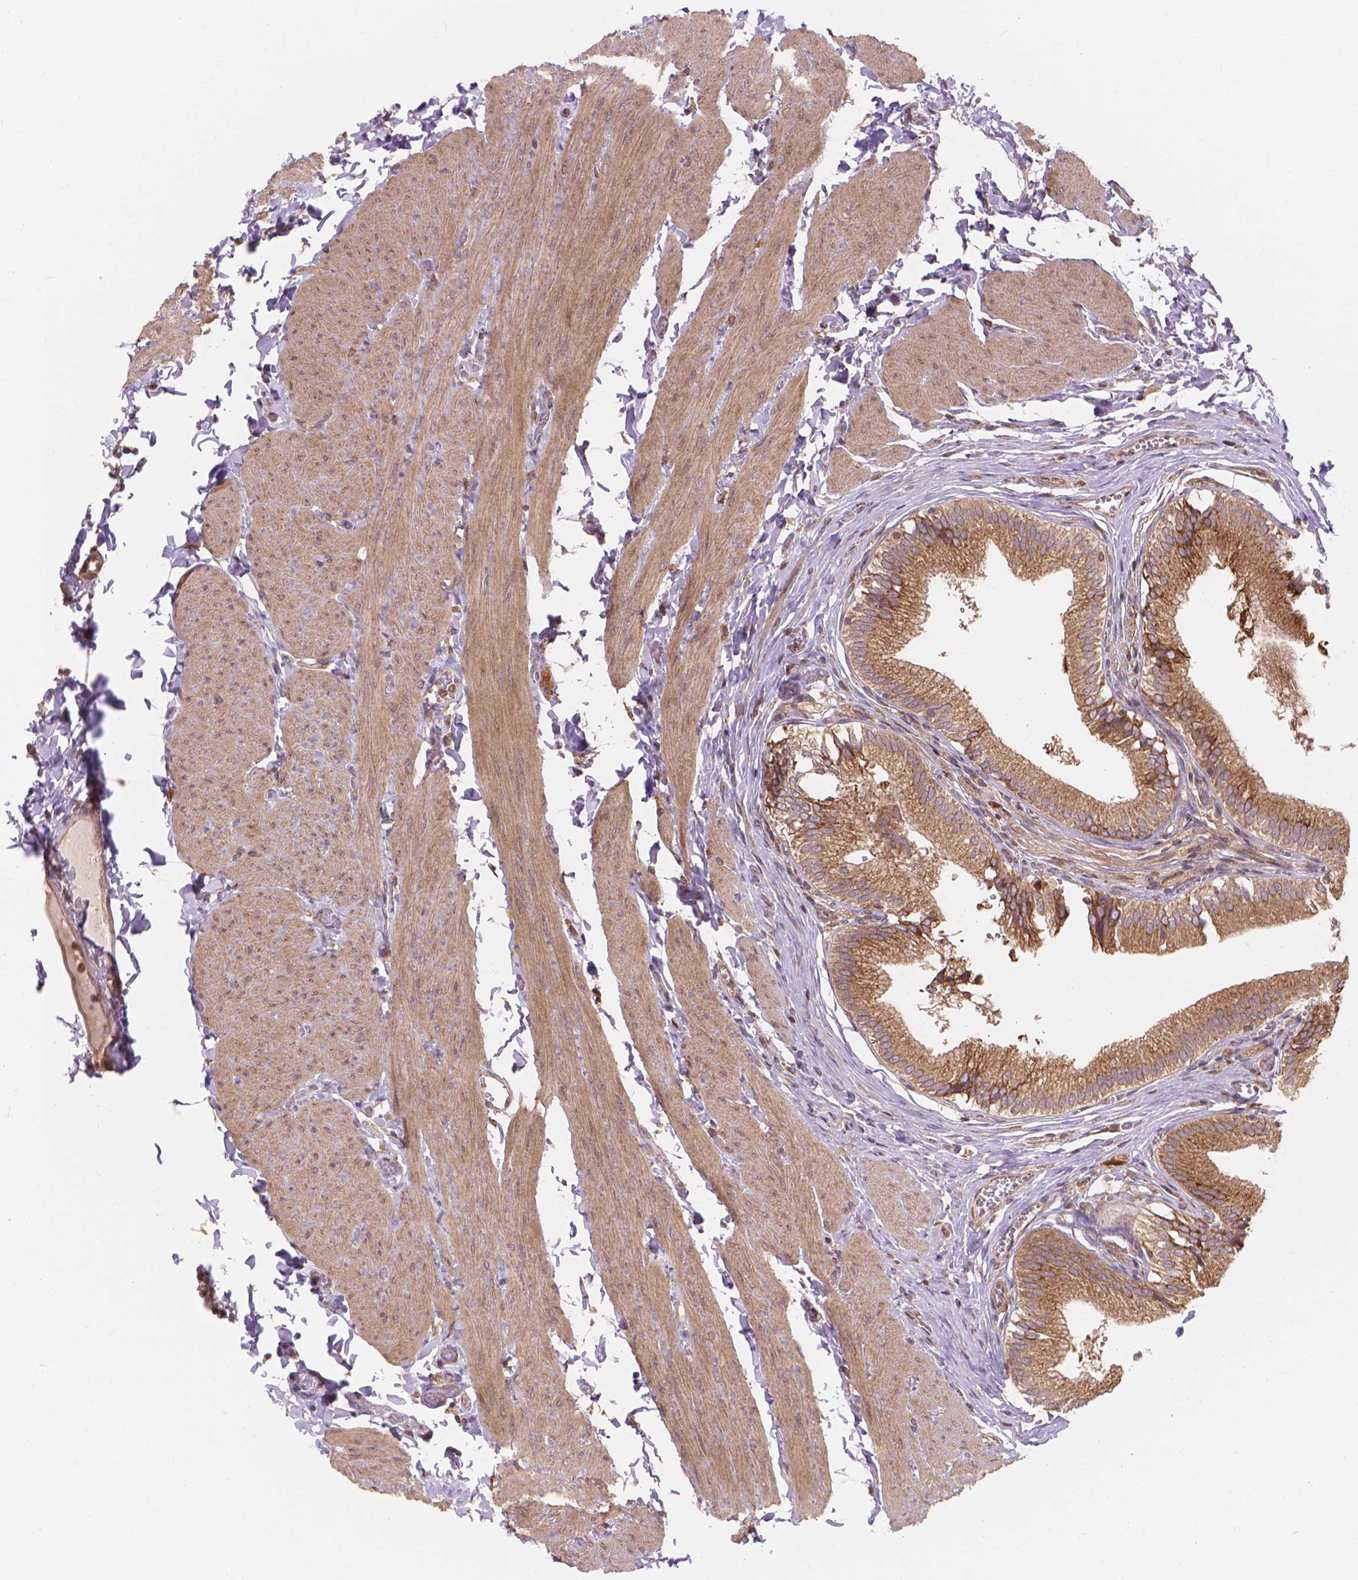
{"staining": {"intensity": "moderate", "quantity": ">75%", "location": "cytoplasmic/membranous"}, "tissue": "gallbladder", "cell_type": "Glandular cells", "image_type": "normal", "snomed": [{"axis": "morphology", "description": "Normal tissue, NOS"}, {"axis": "topography", "description": "Gallbladder"}, {"axis": "topography", "description": "Peripheral nerve tissue"}], "caption": "Immunohistochemical staining of unremarkable human gallbladder shows >75% levels of moderate cytoplasmic/membranous protein staining in approximately >75% of glandular cells. (DAB (3,3'-diaminobenzidine) IHC with brightfield microscopy, high magnification).", "gene": "TAB2", "patient": {"sex": "male", "age": 17}}